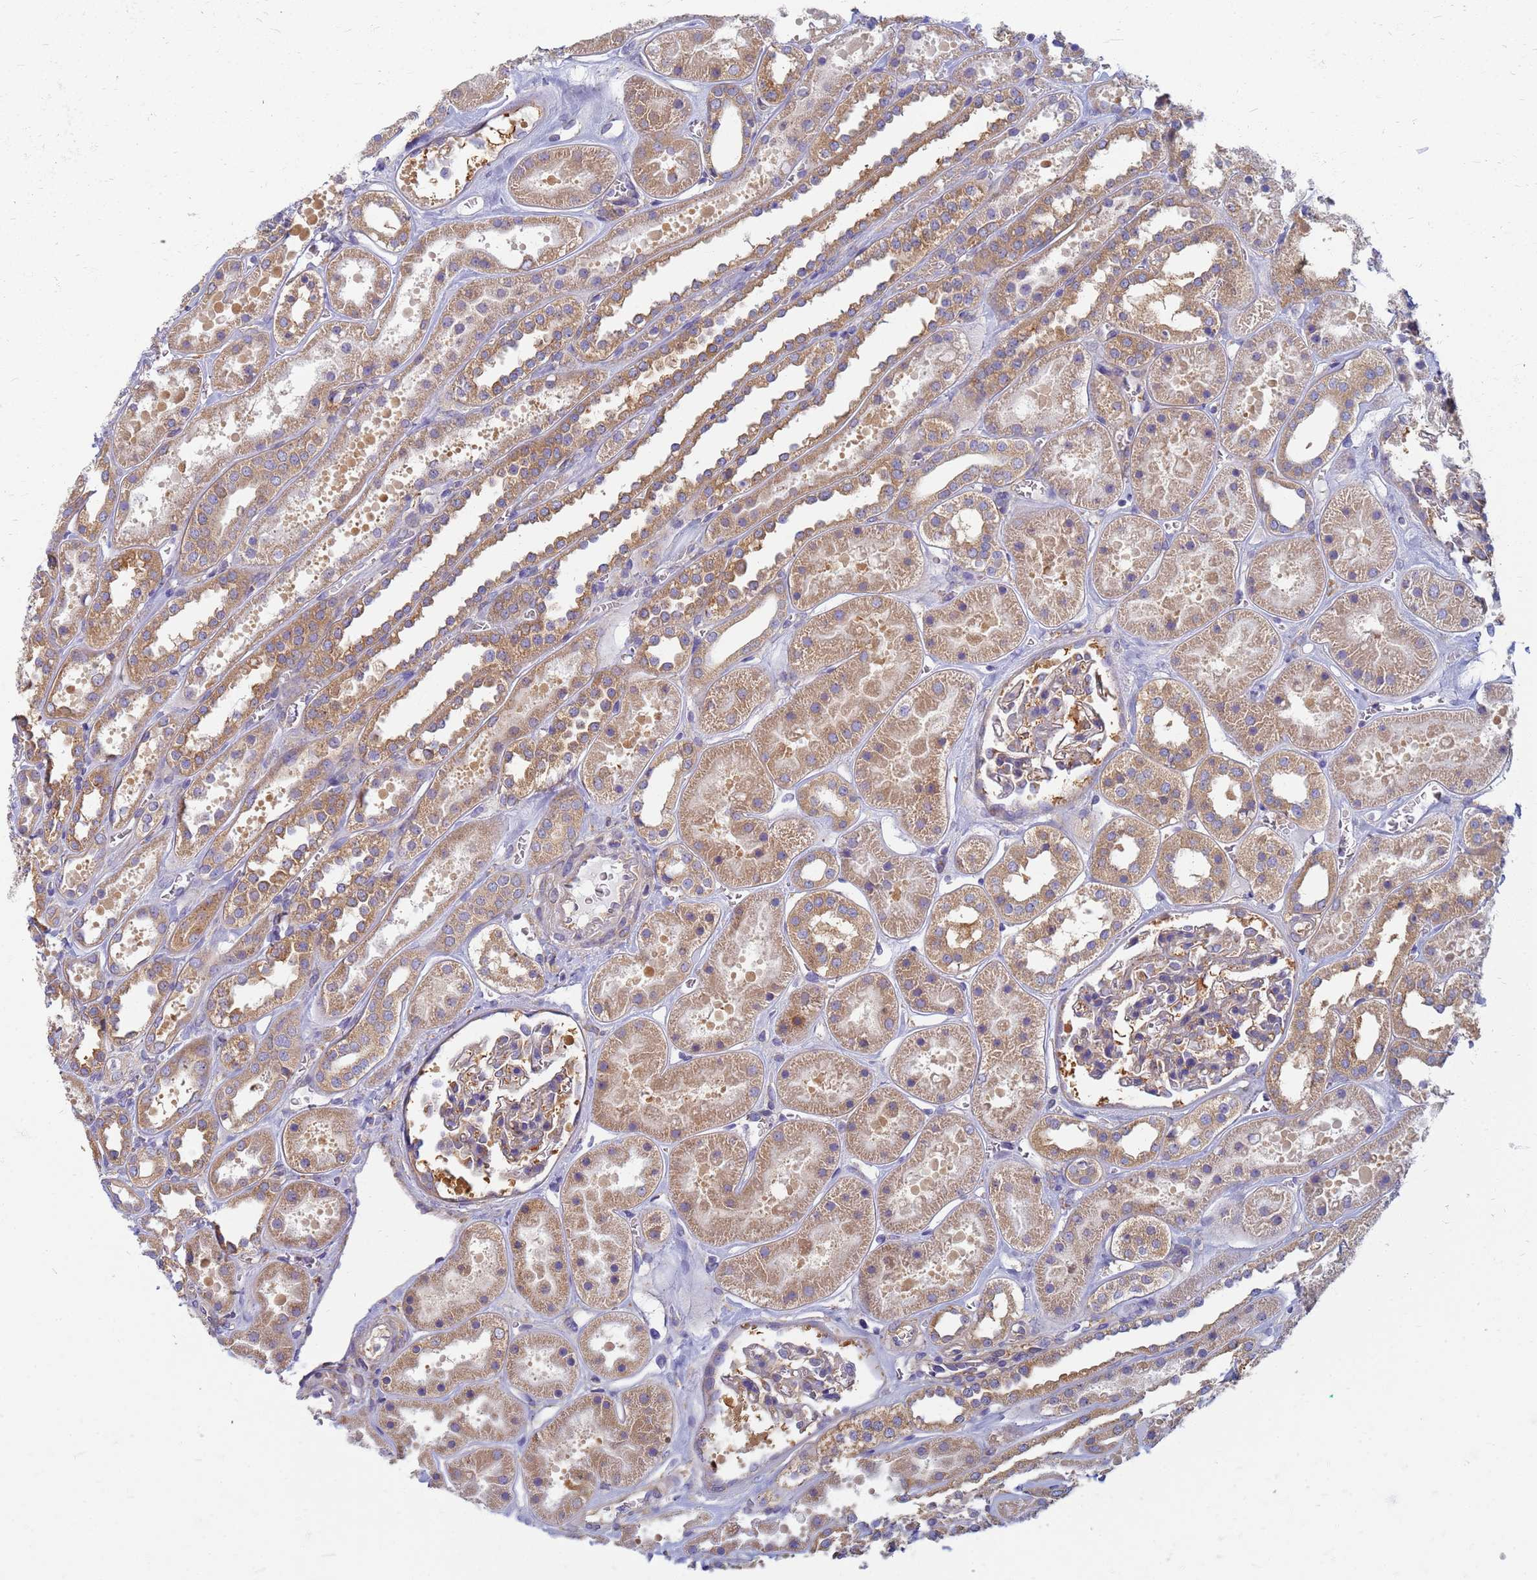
{"staining": {"intensity": "weak", "quantity": "25%-75%", "location": "cytoplasmic/membranous"}, "tissue": "kidney", "cell_type": "Cells in glomeruli", "image_type": "normal", "snomed": [{"axis": "morphology", "description": "Normal tissue, NOS"}, {"axis": "topography", "description": "Kidney"}], "caption": "Human kidney stained with a brown dye reveals weak cytoplasmic/membranous positive positivity in approximately 25%-75% of cells in glomeruli.", "gene": "EEA1", "patient": {"sex": "female", "age": 41}}